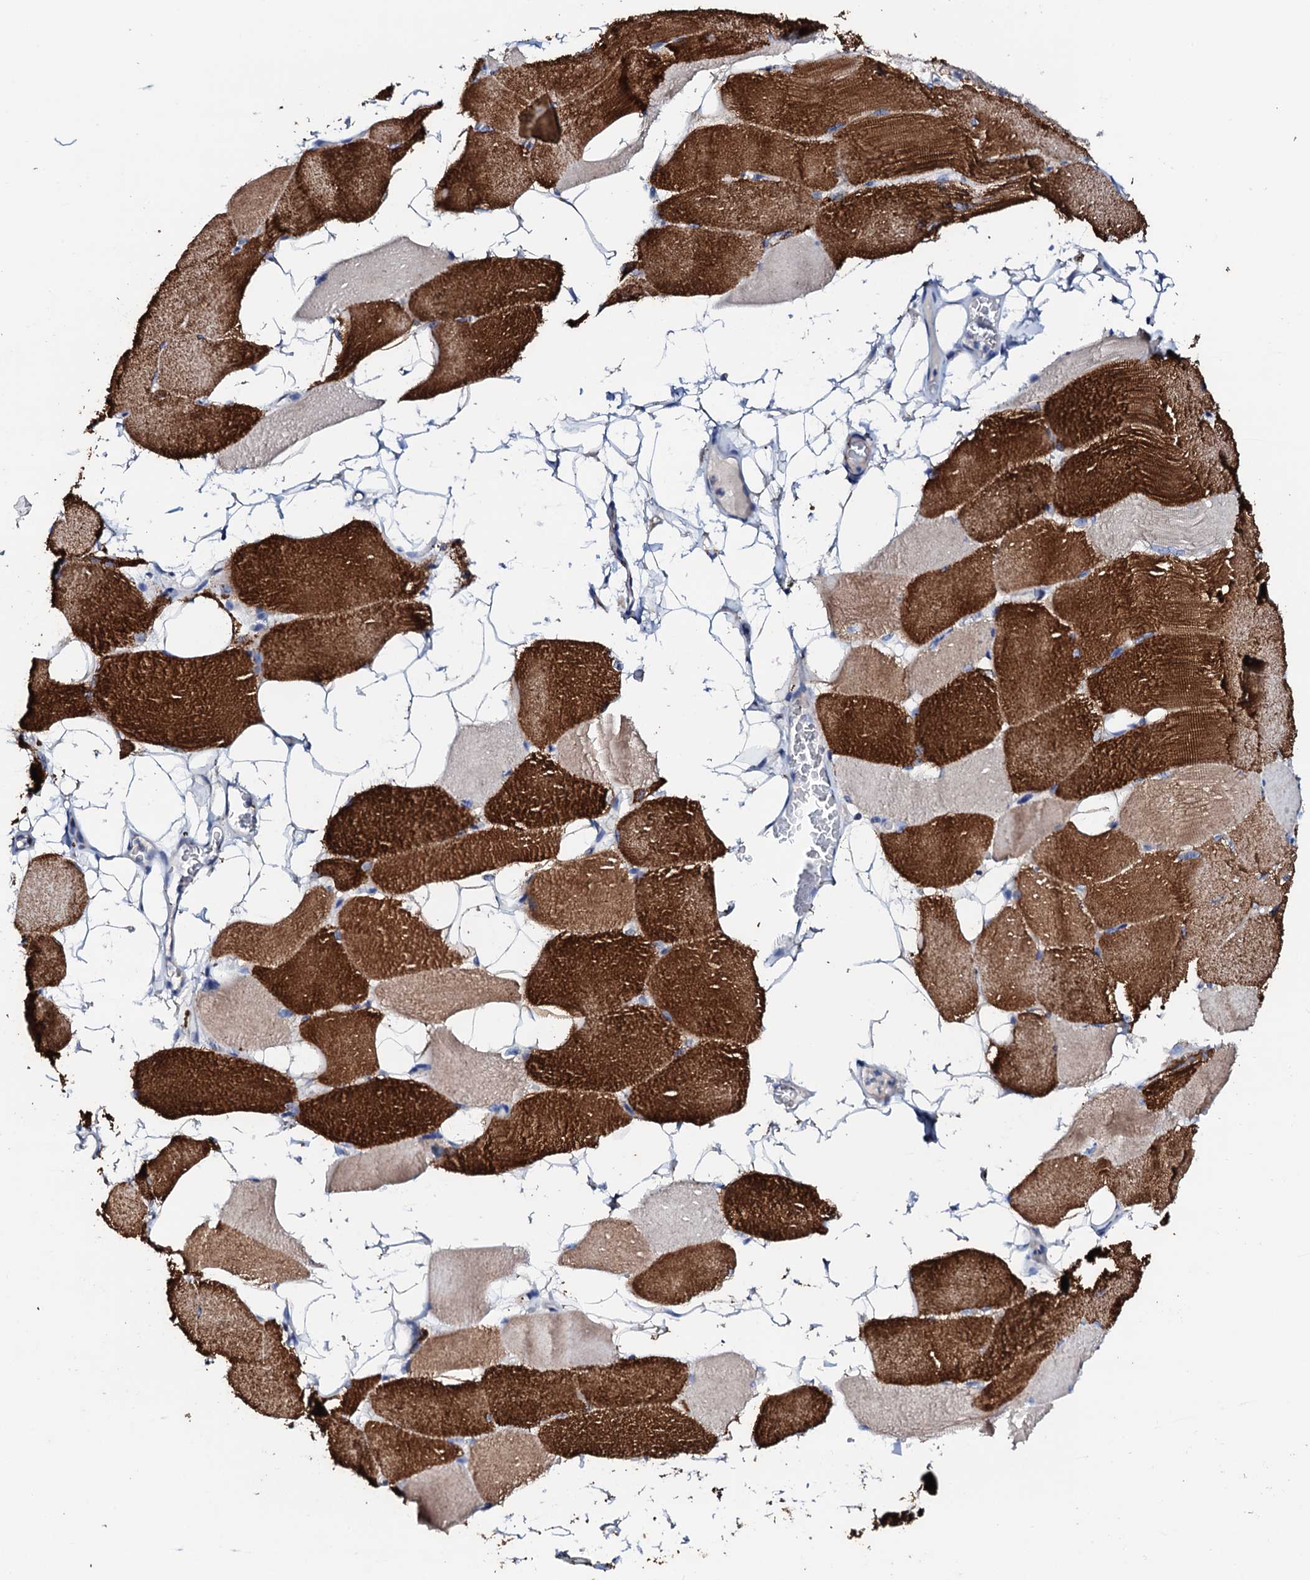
{"staining": {"intensity": "strong", "quantity": "25%-75%", "location": "cytoplasmic/membranous"}, "tissue": "skeletal muscle", "cell_type": "Myocytes", "image_type": "normal", "snomed": [{"axis": "morphology", "description": "Normal tissue, NOS"}, {"axis": "topography", "description": "Skeletal muscle"}, {"axis": "topography", "description": "Parathyroid gland"}], "caption": "IHC photomicrograph of benign skeletal muscle: human skeletal muscle stained using immunohistochemistry (IHC) demonstrates high levels of strong protein expression localized specifically in the cytoplasmic/membranous of myocytes, appearing as a cytoplasmic/membranous brown color.", "gene": "TCAF2C", "patient": {"sex": "female", "age": 37}}